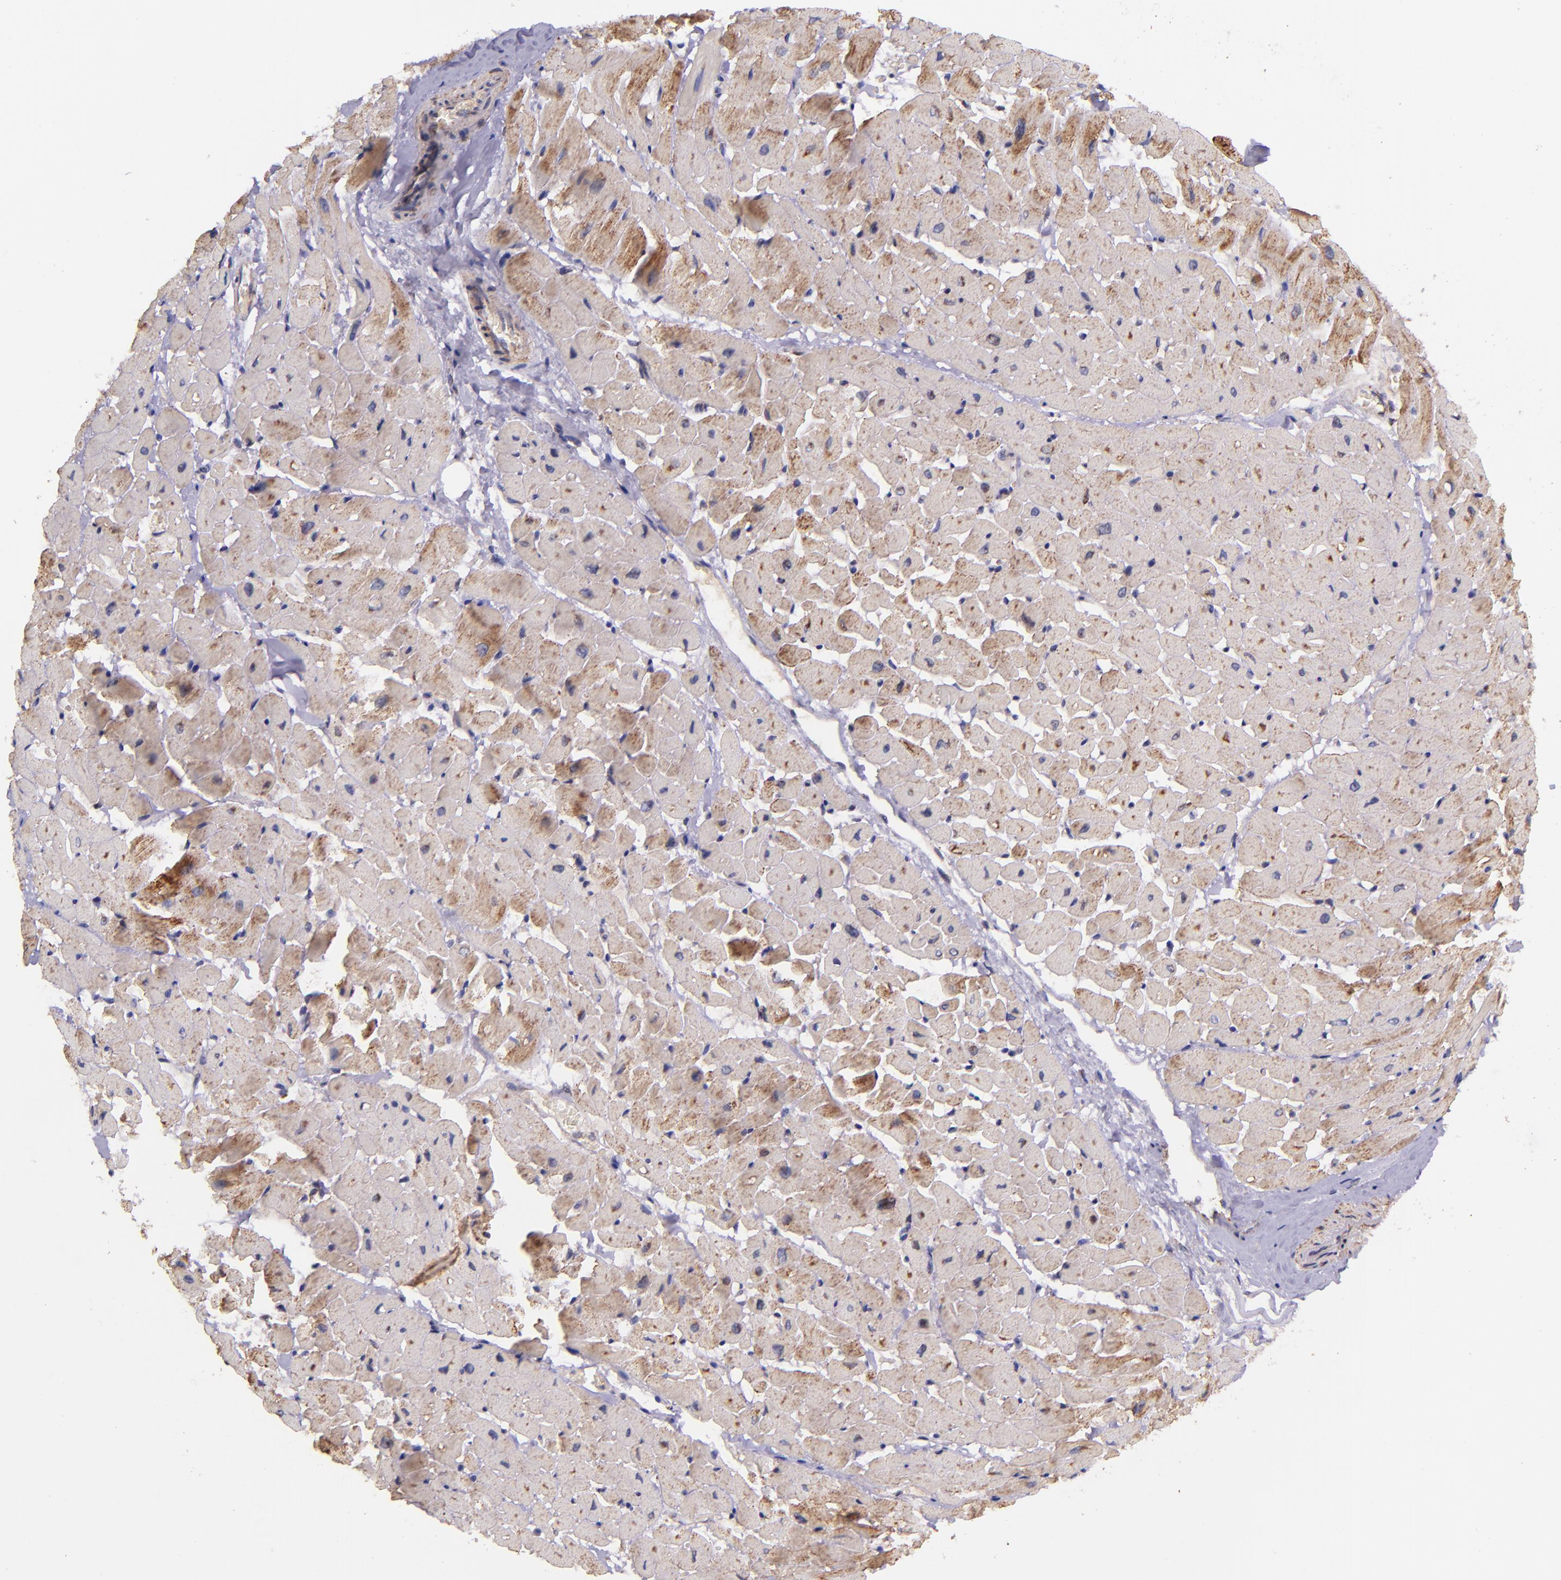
{"staining": {"intensity": "moderate", "quantity": "25%-75%", "location": "cytoplasmic/membranous"}, "tissue": "heart muscle", "cell_type": "Cardiomyocytes", "image_type": "normal", "snomed": [{"axis": "morphology", "description": "Normal tissue, NOS"}, {"axis": "topography", "description": "Heart"}], "caption": "Normal heart muscle shows moderate cytoplasmic/membranous staining in approximately 25%-75% of cardiomyocytes.", "gene": "IDH3G", "patient": {"sex": "male", "age": 45}}